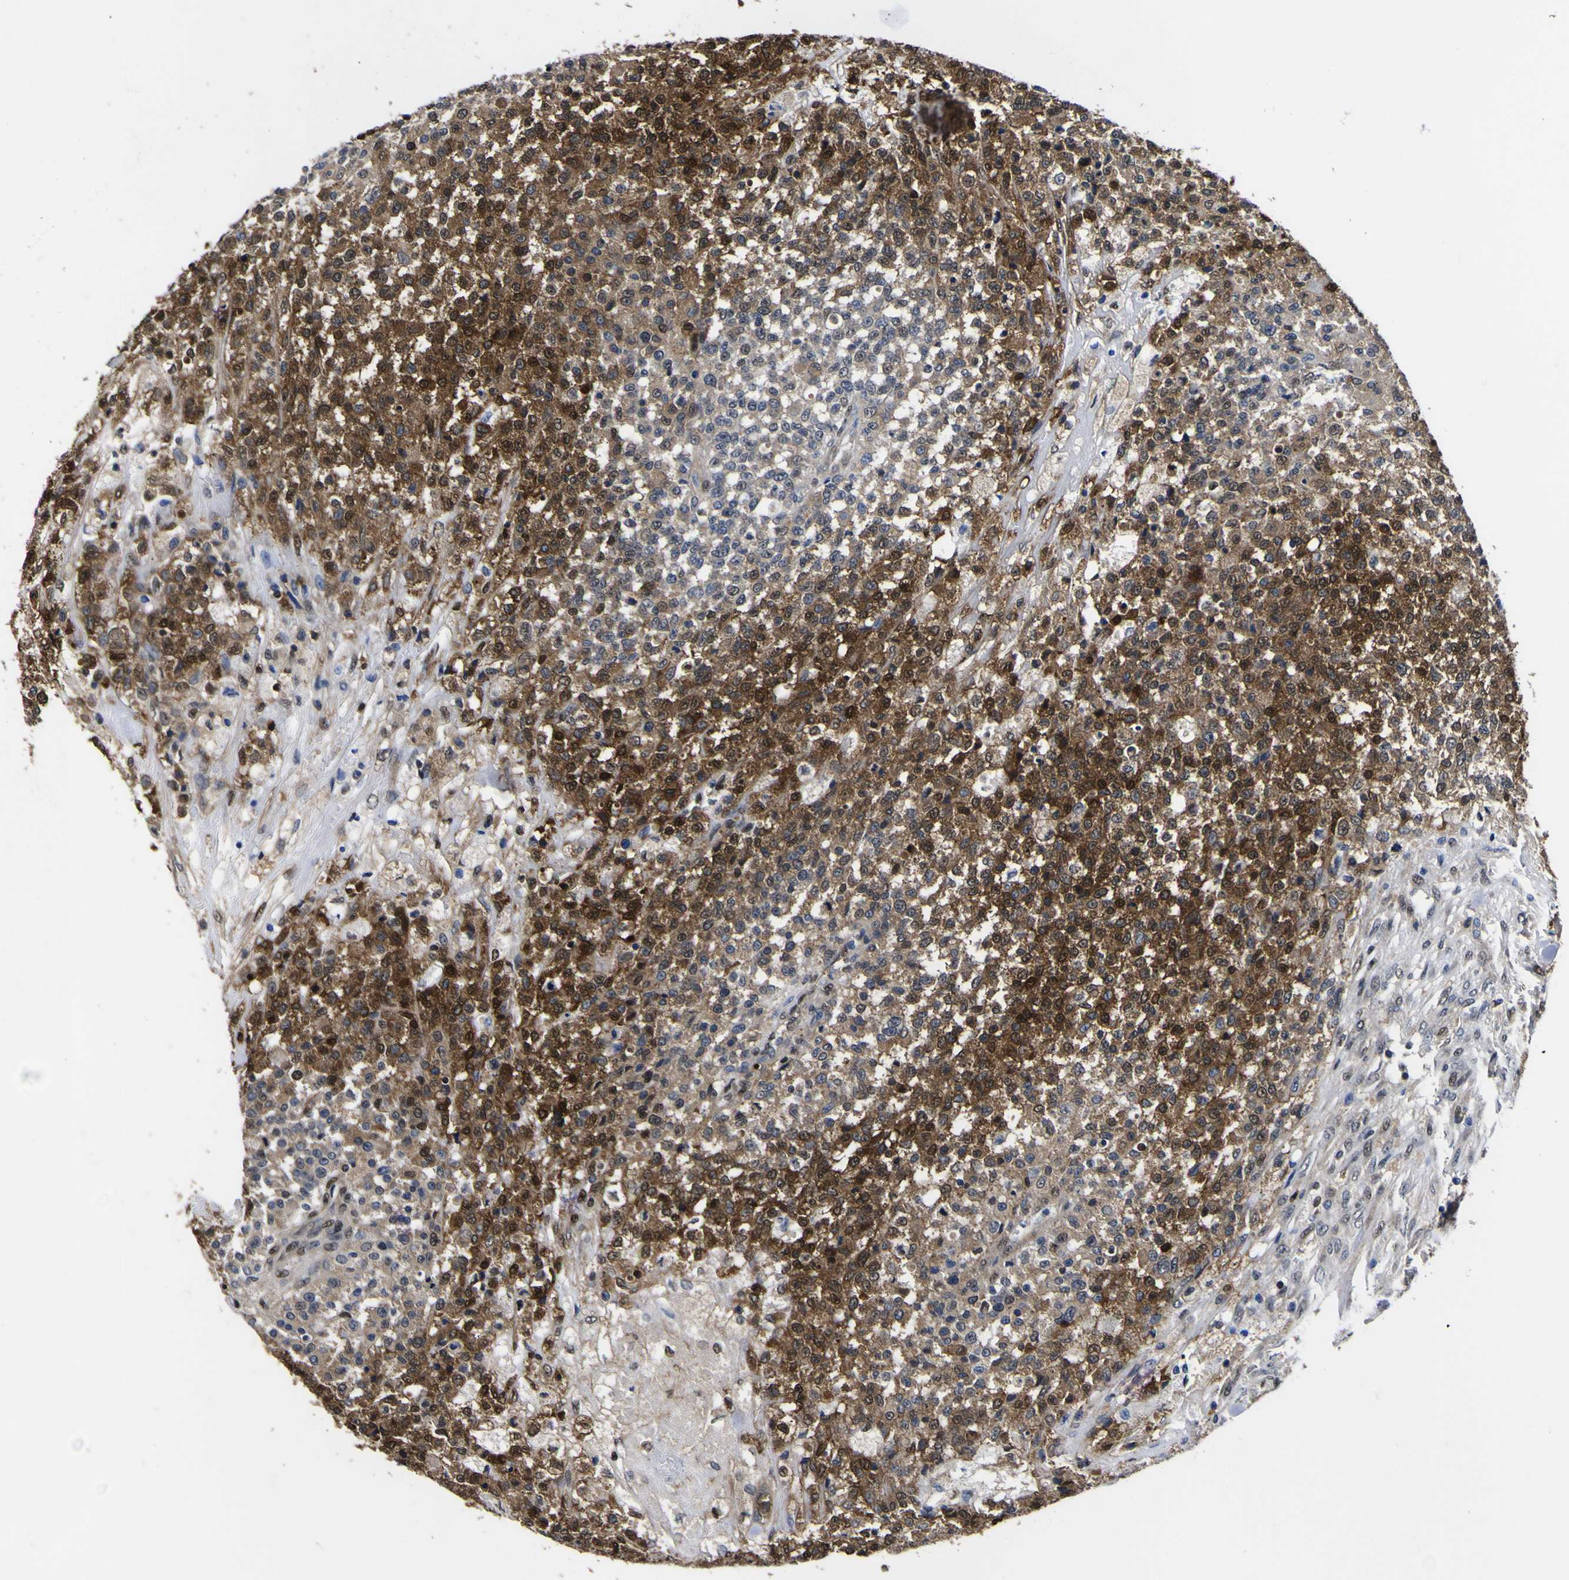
{"staining": {"intensity": "strong", "quantity": "25%-75%", "location": "cytoplasmic/membranous,nuclear"}, "tissue": "testis cancer", "cell_type": "Tumor cells", "image_type": "cancer", "snomed": [{"axis": "morphology", "description": "Seminoma, NOS"}, {"axis": "topography", "description": "Testis"}], "caption": "The immunohistochemical stain highlights strong cytoplasmic/membranous and nuclear expression in tumor cells of seminoma (testis) tissue. (DAB (3,3'-diaminobenzidine) IHC with brightfield microscopy, high magnification).", "gene": "FAM110B", "patient": {"sex": "male", "age": 59}}